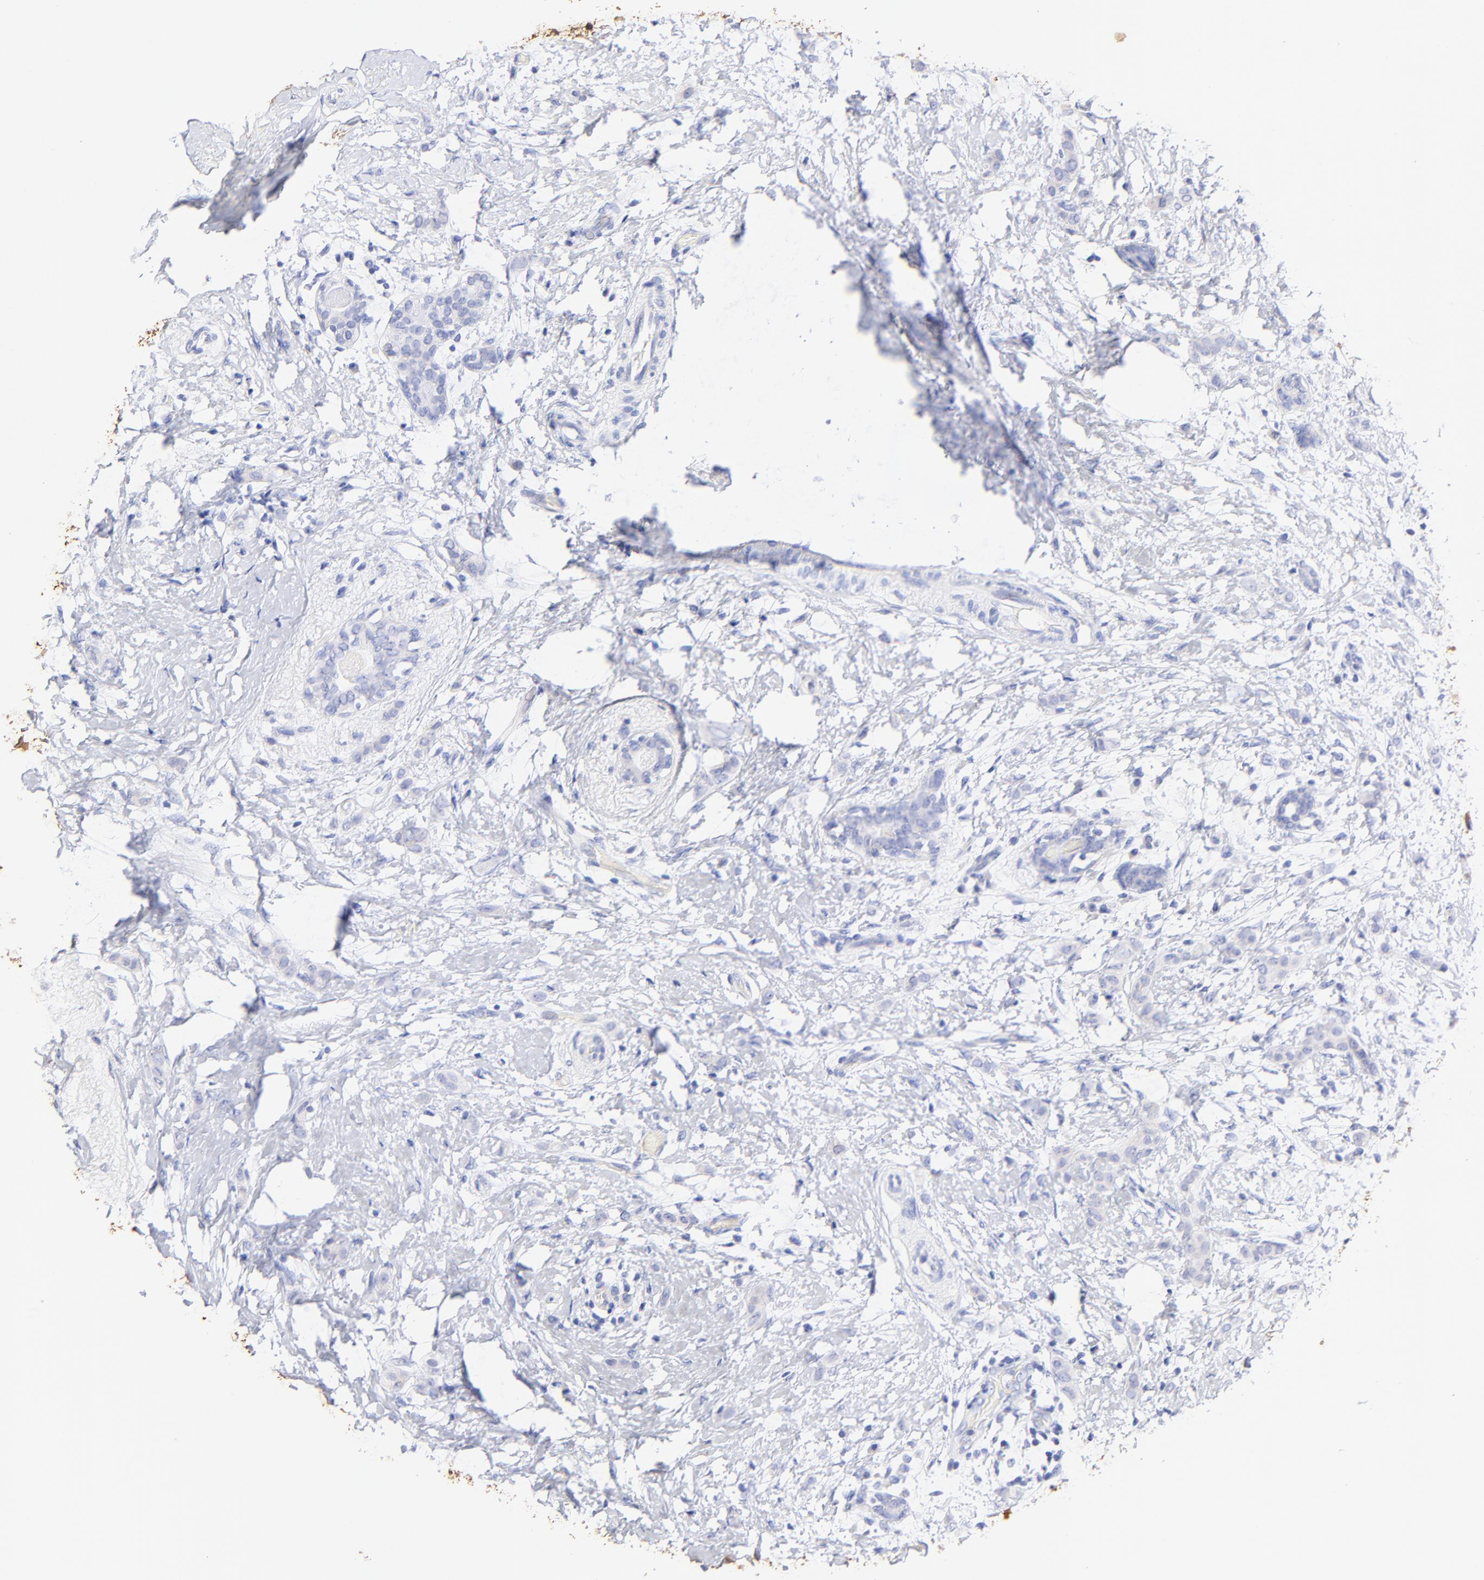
{"staining": {"intensity": "negative", "quantity": "none", "location": "none"}, "tissue": "breast cancer", "cell_type": "Tumor cells", "image_type": "cancer", "snomed": [{"axis": "morphology", "description": "Lobular carcinoma"}, {"axis": "topography", "description": "Breast"}], "caption": "Photomicrograph shows no significant protein staining in tumor cells of lobular carcinoma (breast). (DAB IHC, high magnification).", "gene": "RAB3A", "patient": {"sex": "female", "age": 55}}